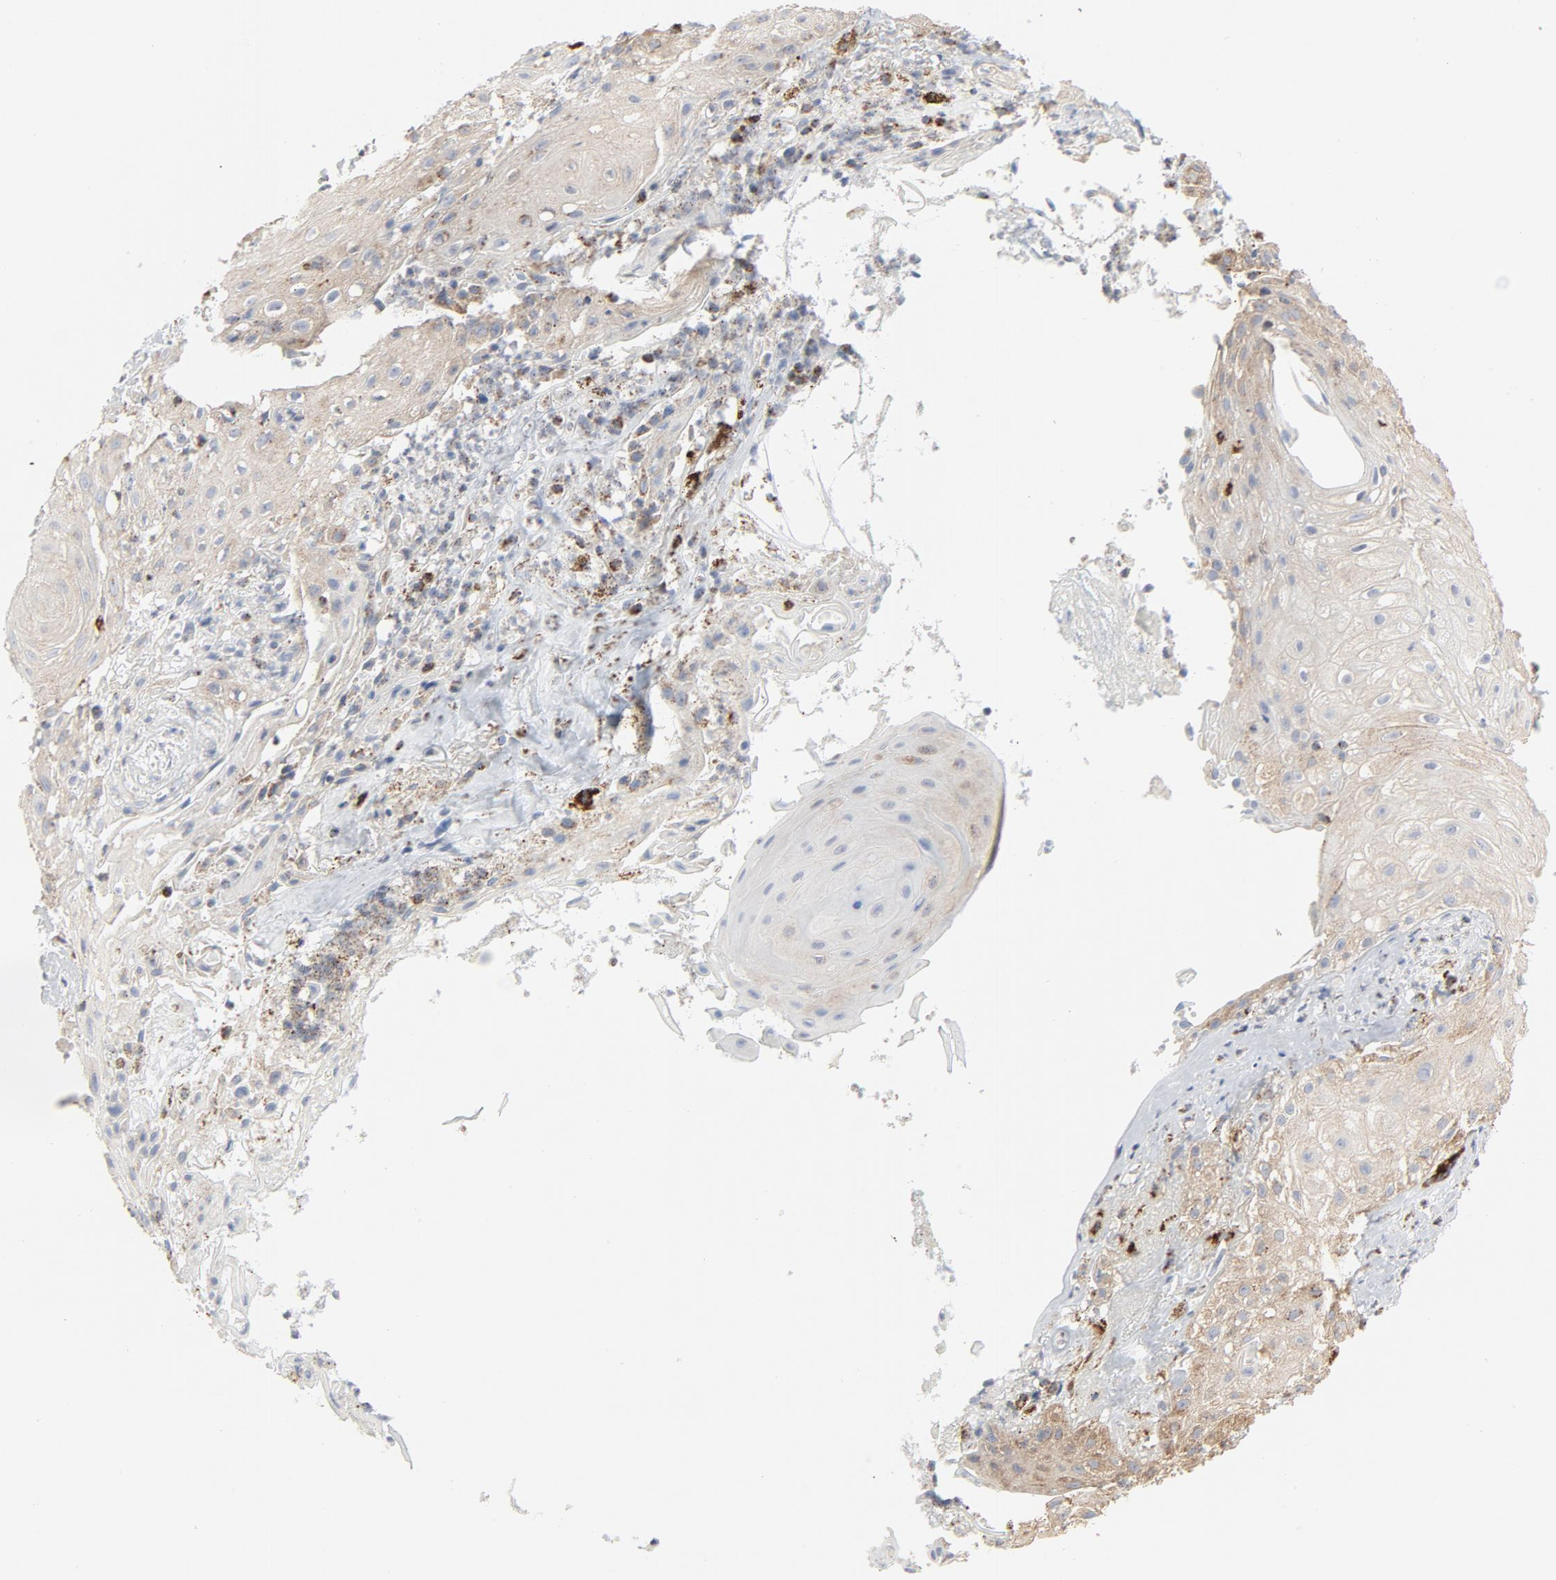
{"staining": {"intensity": "weak", "quantity": ">75%", "location": "cytoplasmic/membranous"}, "tissue": "skin cancer", "cell_type": "Tumor cells", "image_type": "cancer", "snomed": [{"axis": "morphology", "description": "Squamous cell carcinoma, NOS"}, {"axis": "topography", "description": "Skin"}], "caption": "A high-resolution image shows immunohistochemistry (IHC) staining of skin cancer (squamous cell carcinoma), which reveals weak cytoplasmic/membranous expression in about >75% of tumor cells.", "gene": "SETD3", "patient": {"sex": "male", "age": 65}}